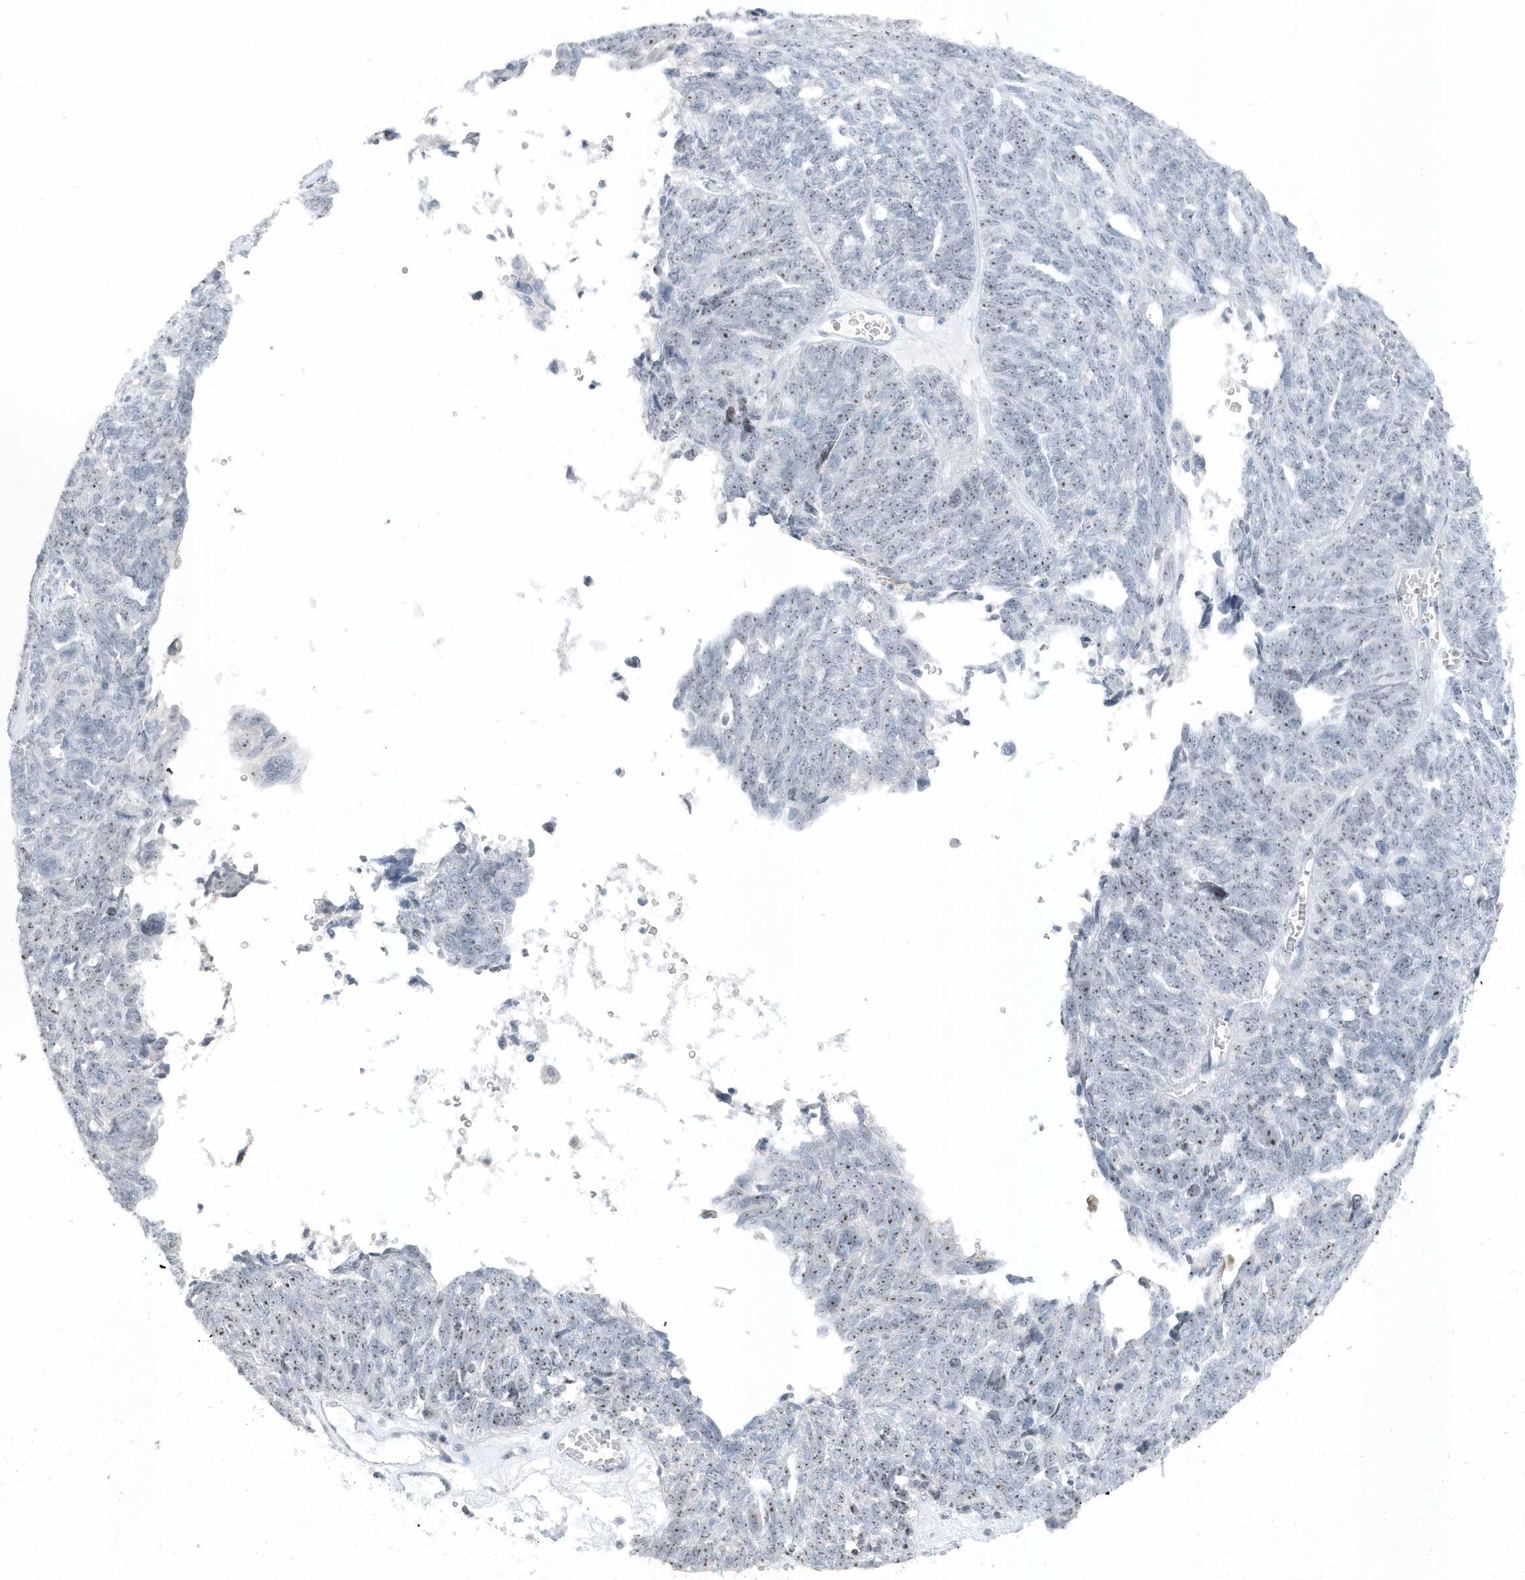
{"staining": {"intensity": "moderate", "quantity": "<25%", "location": "nuclear"}, "tissue": "ovarian cancer", "cell_type": "Tumor cells", "image_type": "cancer", "snomed": [{"axis": "morphology", "description": "Cystadenocarcinoma, serous, NOS"}, {"axis": "topography", "description": "Ovary"}], "caption": "IHC of ovarian serous cystadenocarcinoma reveals low levels of moderate nuclear staining in about <25% of tumor cells.", "gene": "RPF2", "patient": {"sex": "female", "age": 79}}